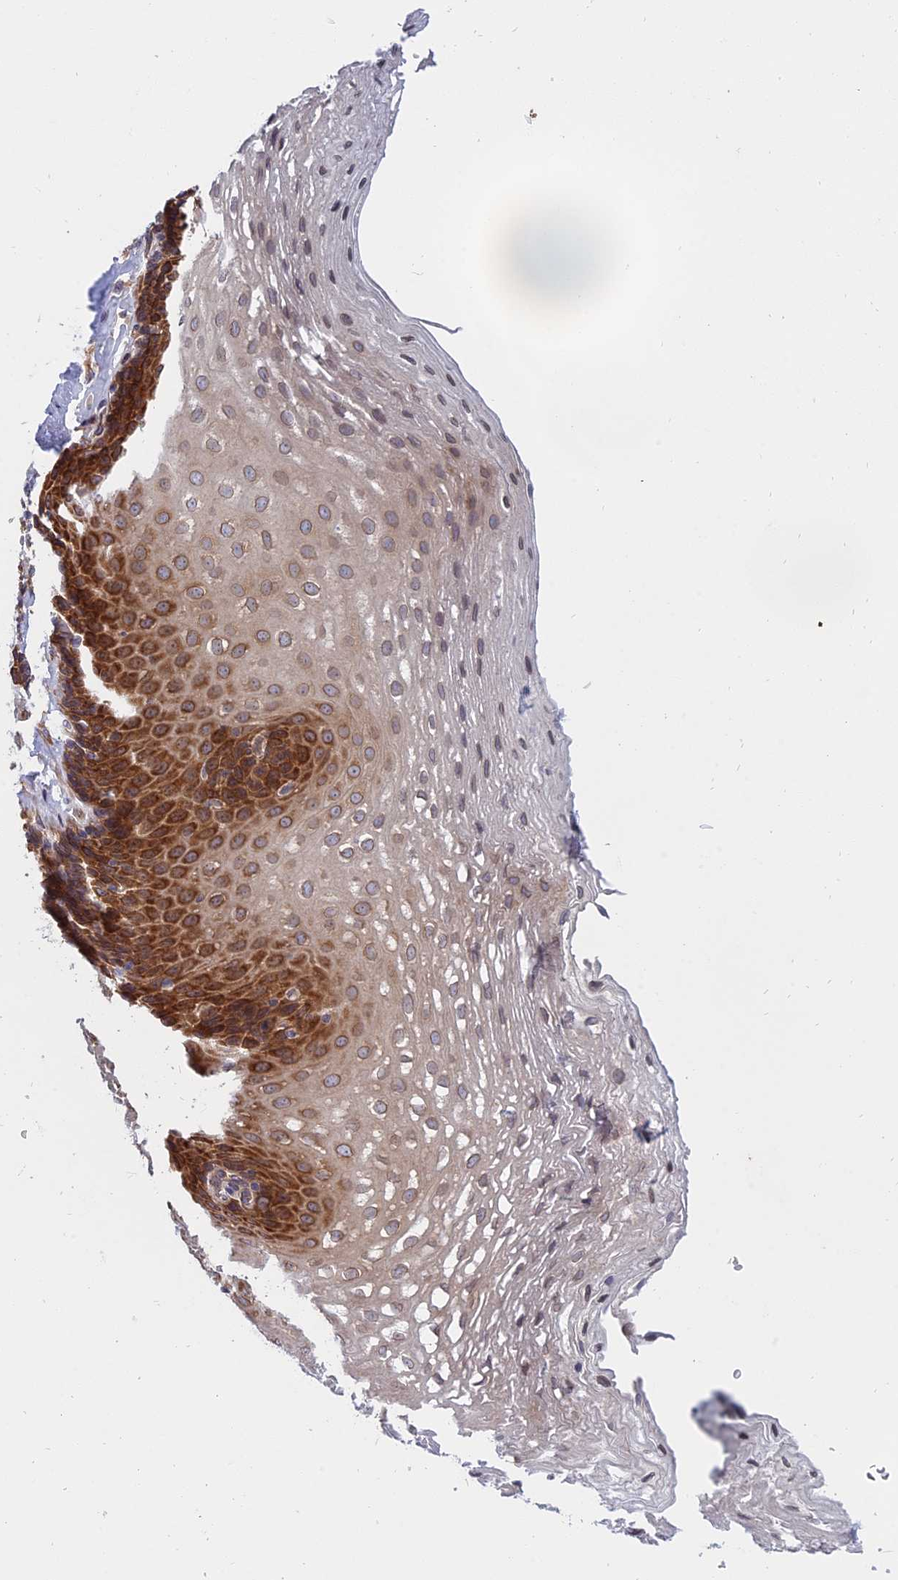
{"staining": {"intensity": "moderate", "quantity": ">75%", "location": "cytoplasmic/membranous"}, "tissue": "esophagus", "cell_type": "Squamous epithelial cells", "image_type": "normal", "snomed": [{"axis": "morphology", "description": "Normal tissue, NOS"}, {"axis": "topography", "description": "Esophagus"}], "caption": "Protein expression analysis of normal esophagus shows moderate cytoplasmic/membranous staining in approximately >75% of squamous epithelial cells. The staining was performed using DAB, with brown indicating positive protein expression. Nuclei are stained blue with hematoxylin.", "gene": "NAA10", "patient": {"sex": "female", "age": 66}}